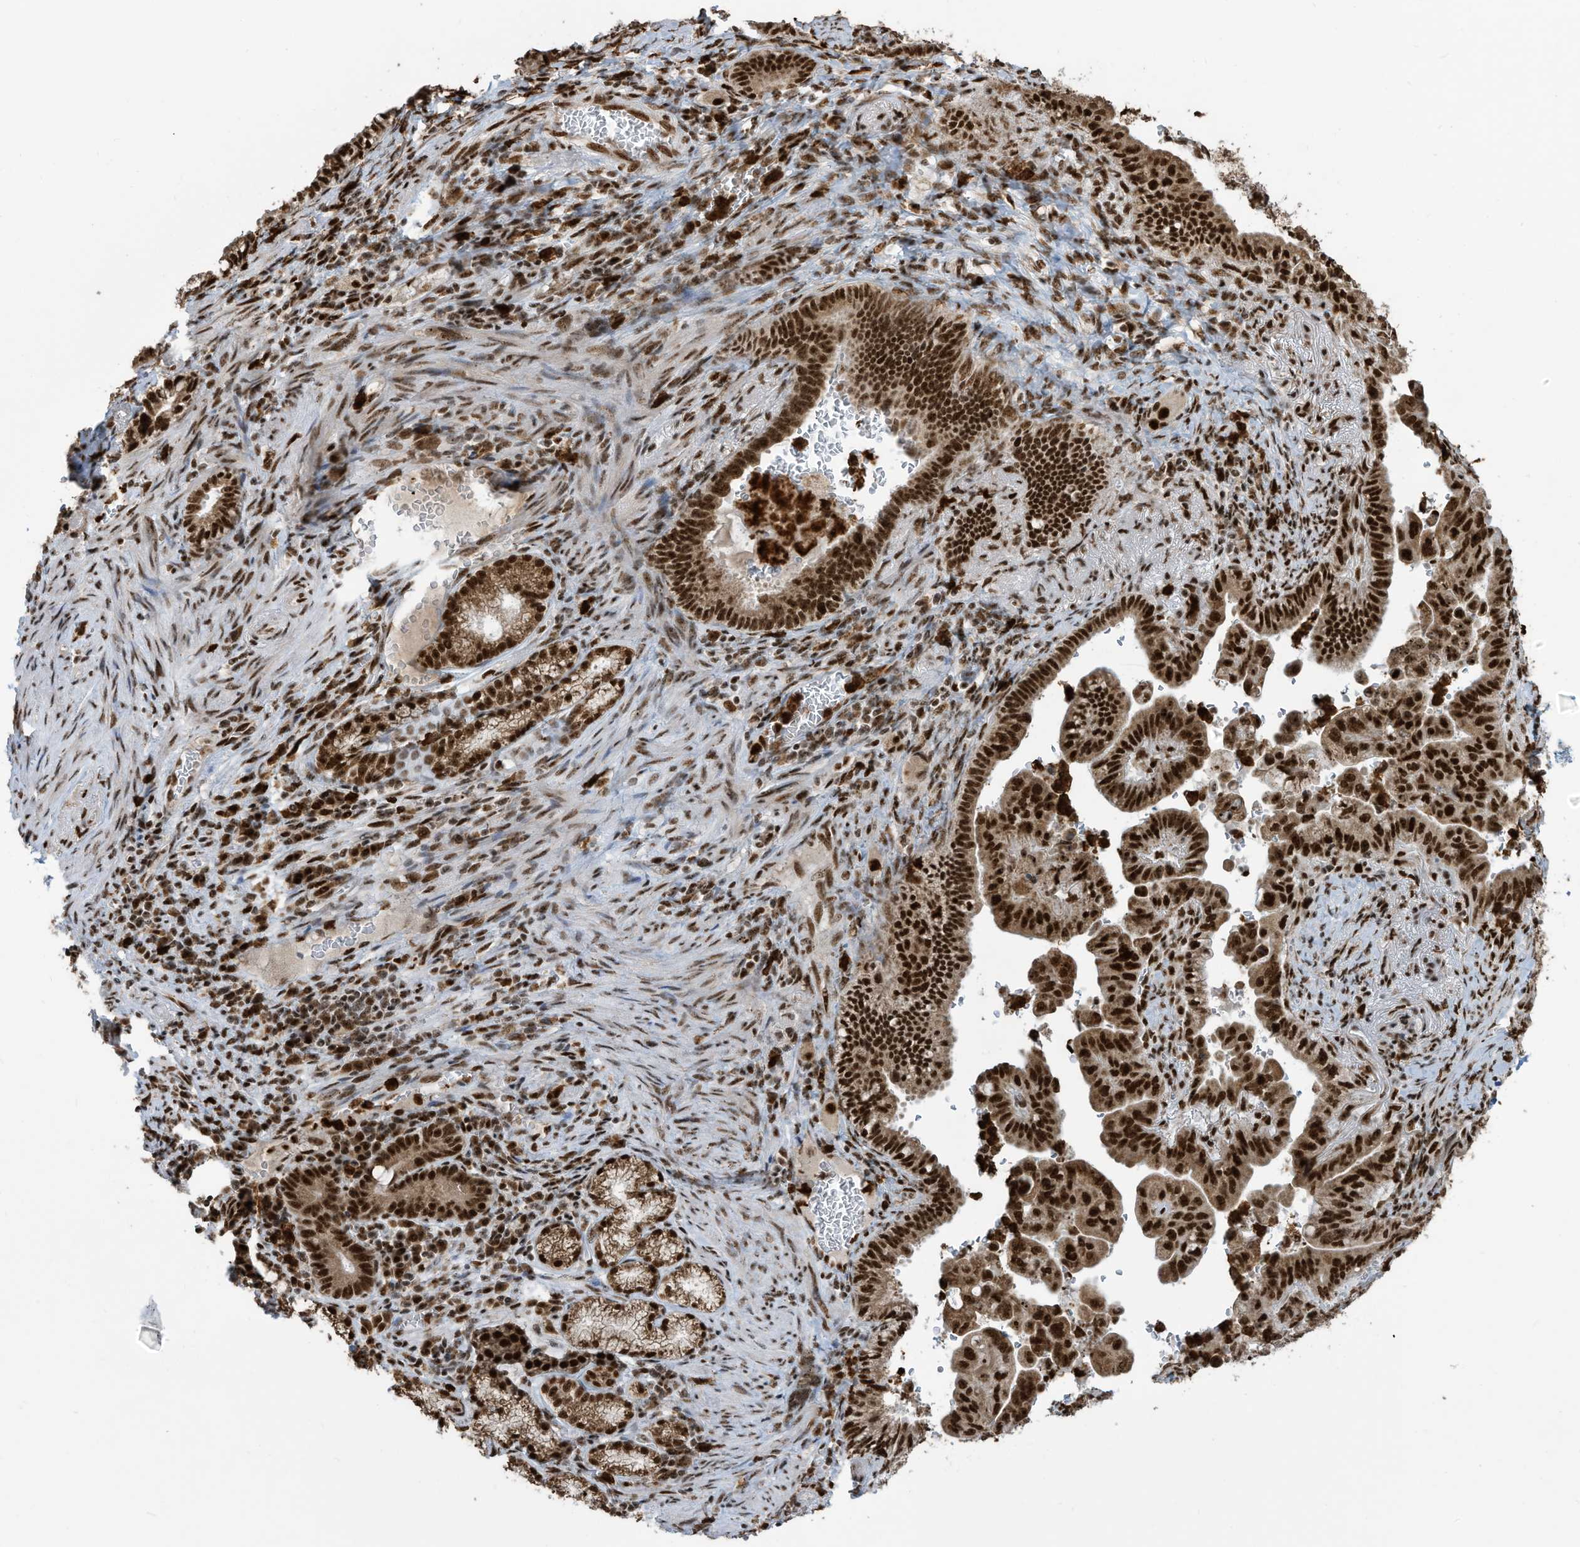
{"staining": {"intensity": "strong", "quantity": ">75%", "location": "nuclear"}, "tissue": "pancreatic cancer", "cell_type": "Tumor cells", "image_type": "cancer", "snomed": [{"axis": "morphology", "description": "Adenocarcinoma, NOS"}, {"axis": "topography", "description": "Pancreas"}], "caption": "Pancreatic cancer stained with DAB (3,3'-diaminobenzidine) IHC exhibits high levels of strong nuclear expression in approximately >75% of tumor cells.", "gene": "LBH", "patient": {"sex": "male", "age": 70}}